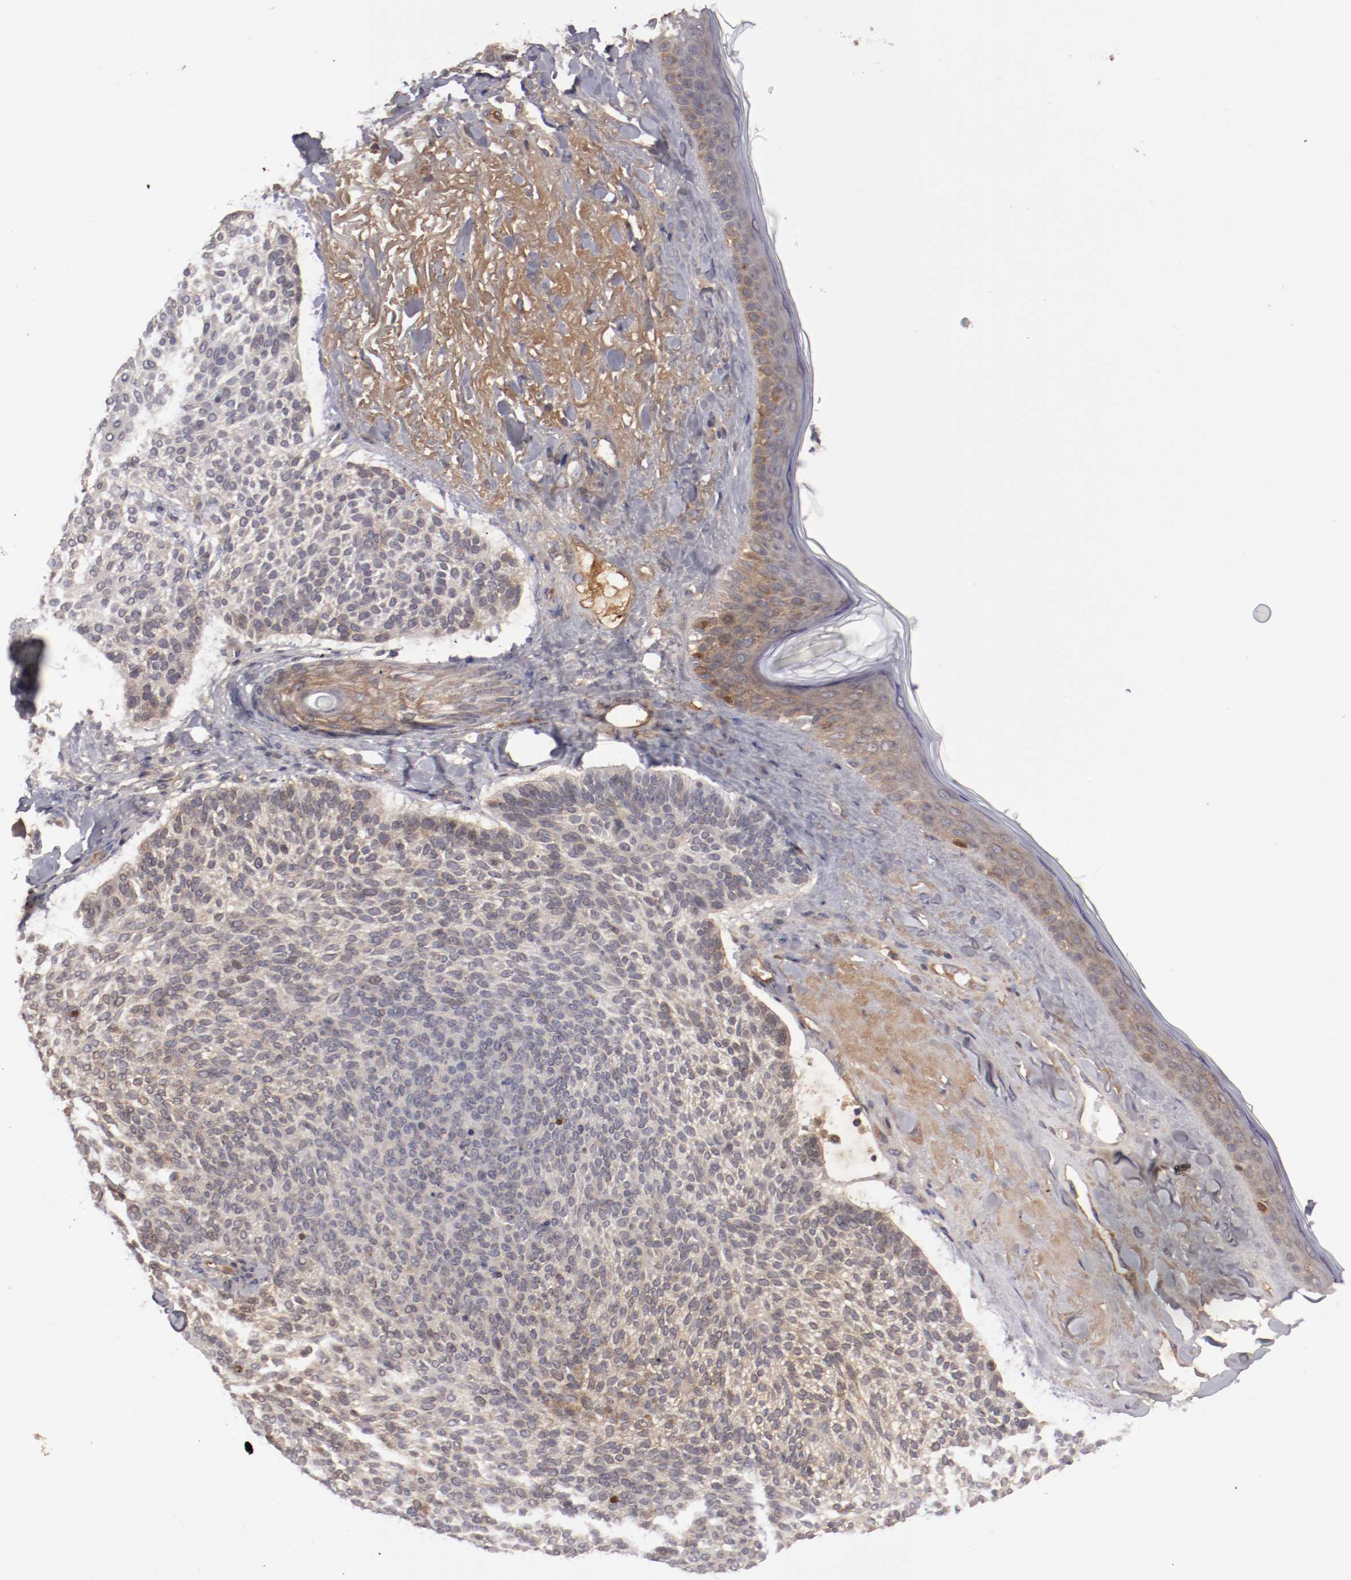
{"staining": {"intensity": "weak", "quantity": ">75%", "location": "cytoplasmic/membranous"}, "tissue": "skin cancer", "cell_type": "Tumor cells", "image_type": "cancer", "snomed": [{"axis": "morphology", "description": "Normal tissue, NOS"}, {"axis": "morphology", "description": "Basal cell carcinoma"}, {"axis": "topography", "description": "Skin"}], "caption": "This is a histology image of IHC staining of basal cell carcinoma (skin), which shows weak positivity in the cytoplasmic/membranous of tumor cells.", "gene": "SERPINA7", "patient": {"sex": "female", "age": 70}}